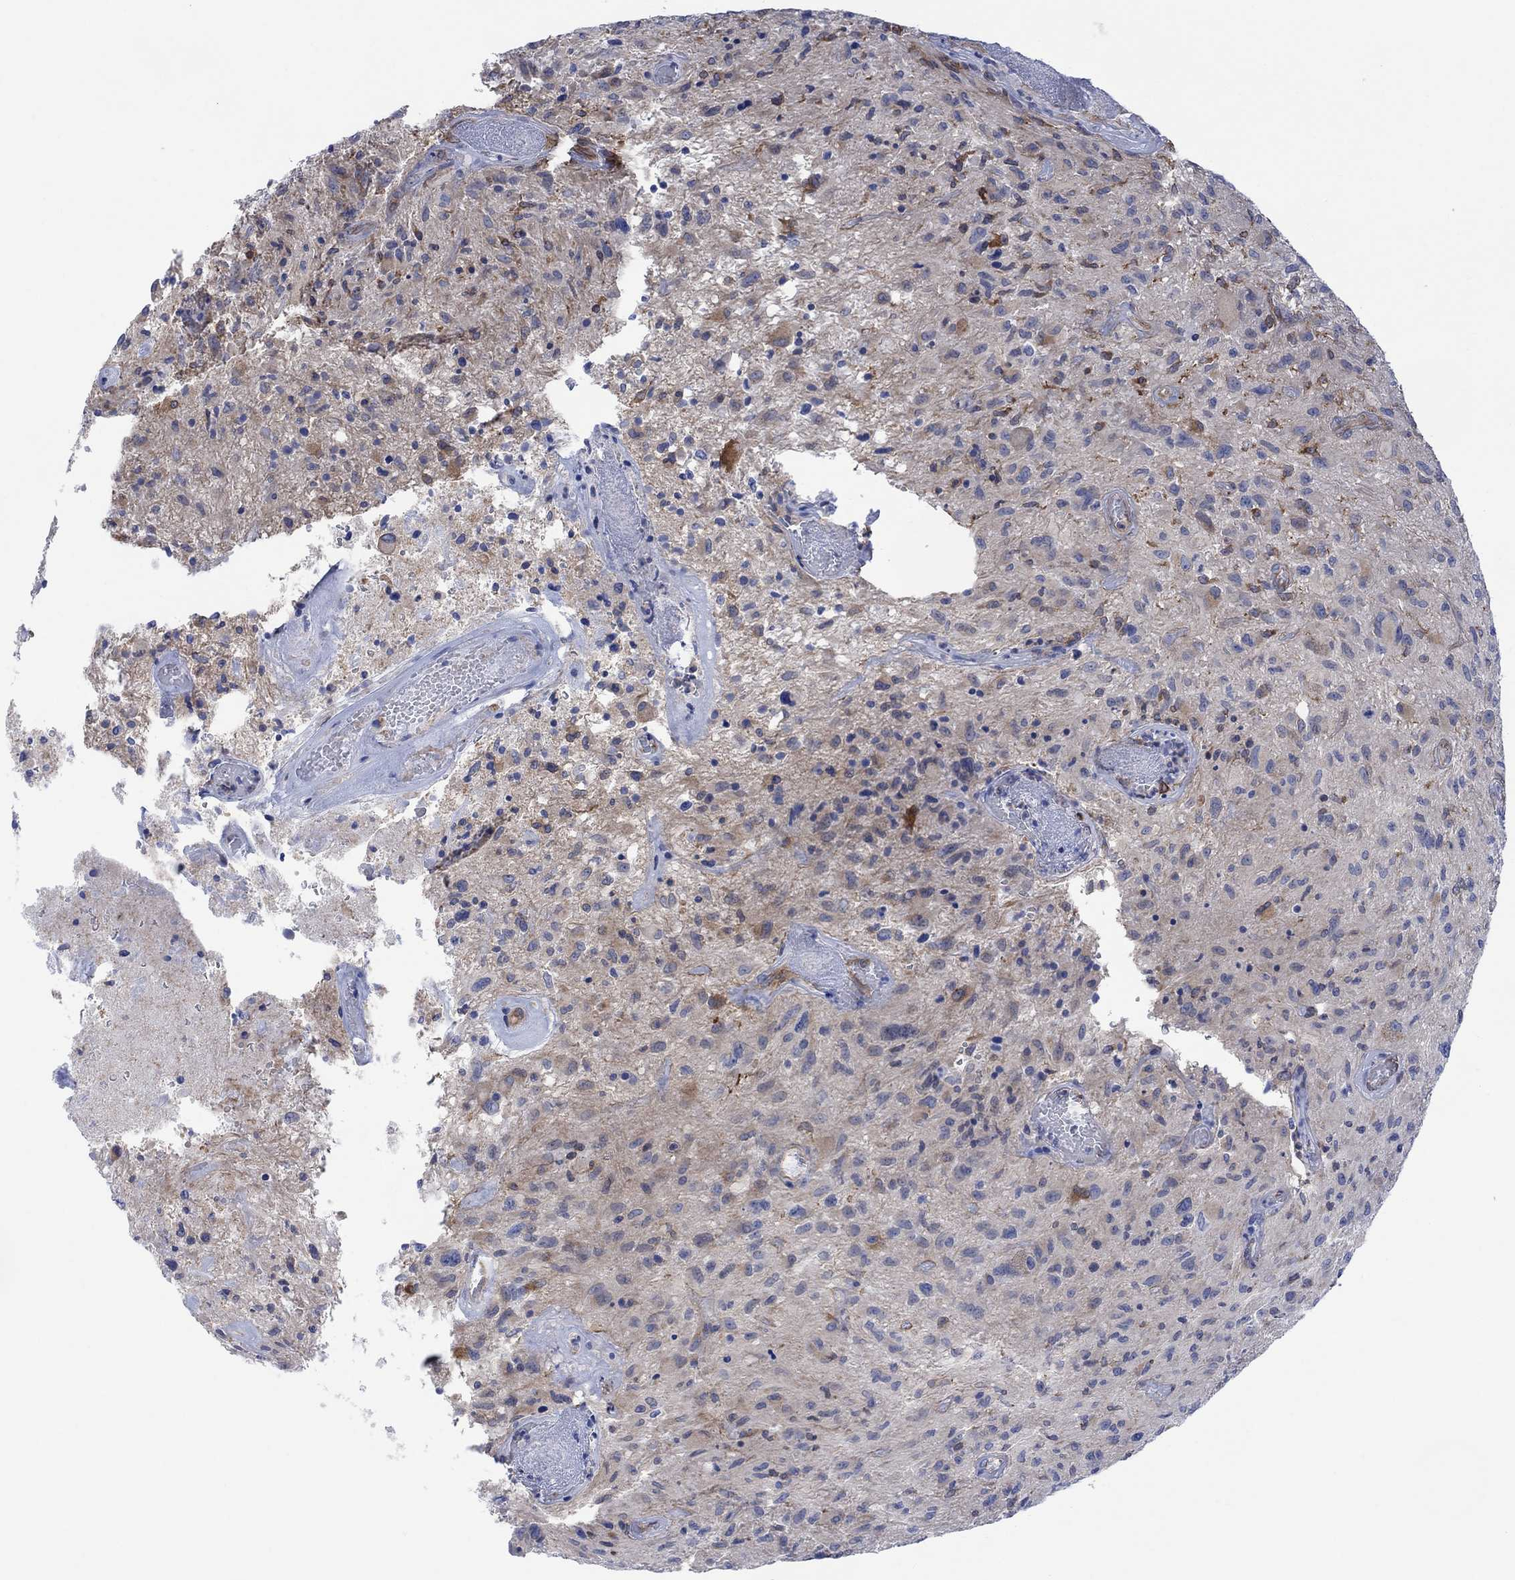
{"staining": {"intensity": "negative", "quantity": "none", "location": "none"}, "tissue": "glioma", "cell_type": "Tumor cells", "image_type": "cancer", "snomed": [{"axis": "morphology", "description": "Glioma, malignant, NOS"}, {"axis": "morphology", "description": "Glioma, malignant, High grade"}, {"axis": "topography", "description": "Brain"}], "caption": "IHC photomicrograph of glioma (malignant) stained for a protein (brown), which demonstrates no expression in tumor cells.", "gene": "GBP5", "patient": {"sex": "female", "age": 71}}